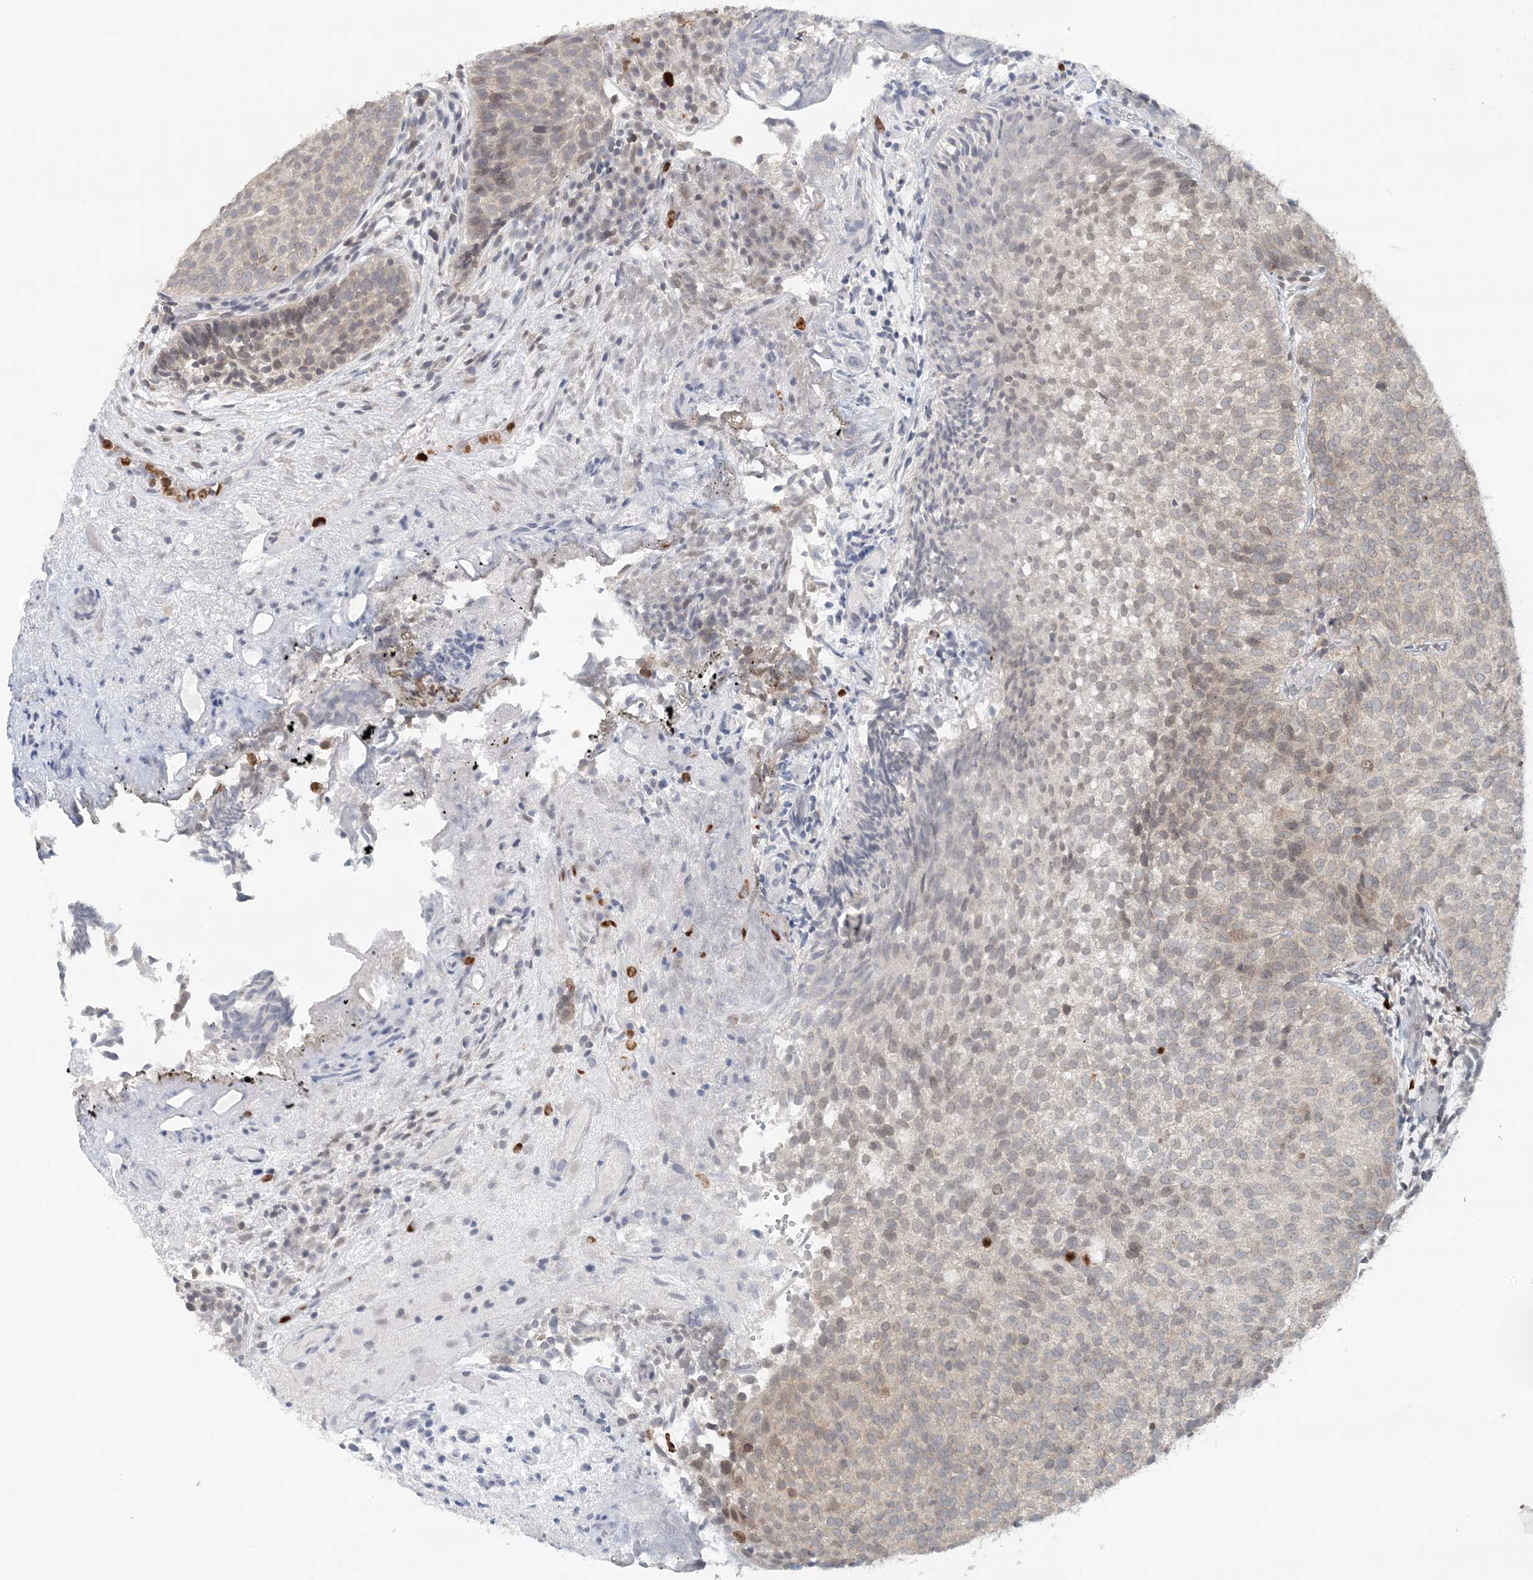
{"staining": {"intensity": "strong", "quantity": "<25%", "location": "cytoplasmic/membranous,nuclear"}, "tissue": "urothelial cancer", "cell_type": "Tumor cells", "image_type": "cancer", "snomed": [{"axis": "morphology", "description": "Urothelial carcinoma, Low grade"}, {"axis": "topography", "description": "Urinary bladder"}], "caption": "IHC of human urothelial carcinoma (low-grade) reveals medium levels of strong cytoplasmic/membranous and nuclear positivity in approximately <25% of tumor cells.", "gene": "NUP54", "patient": {"sex": "male", "age": 86}}